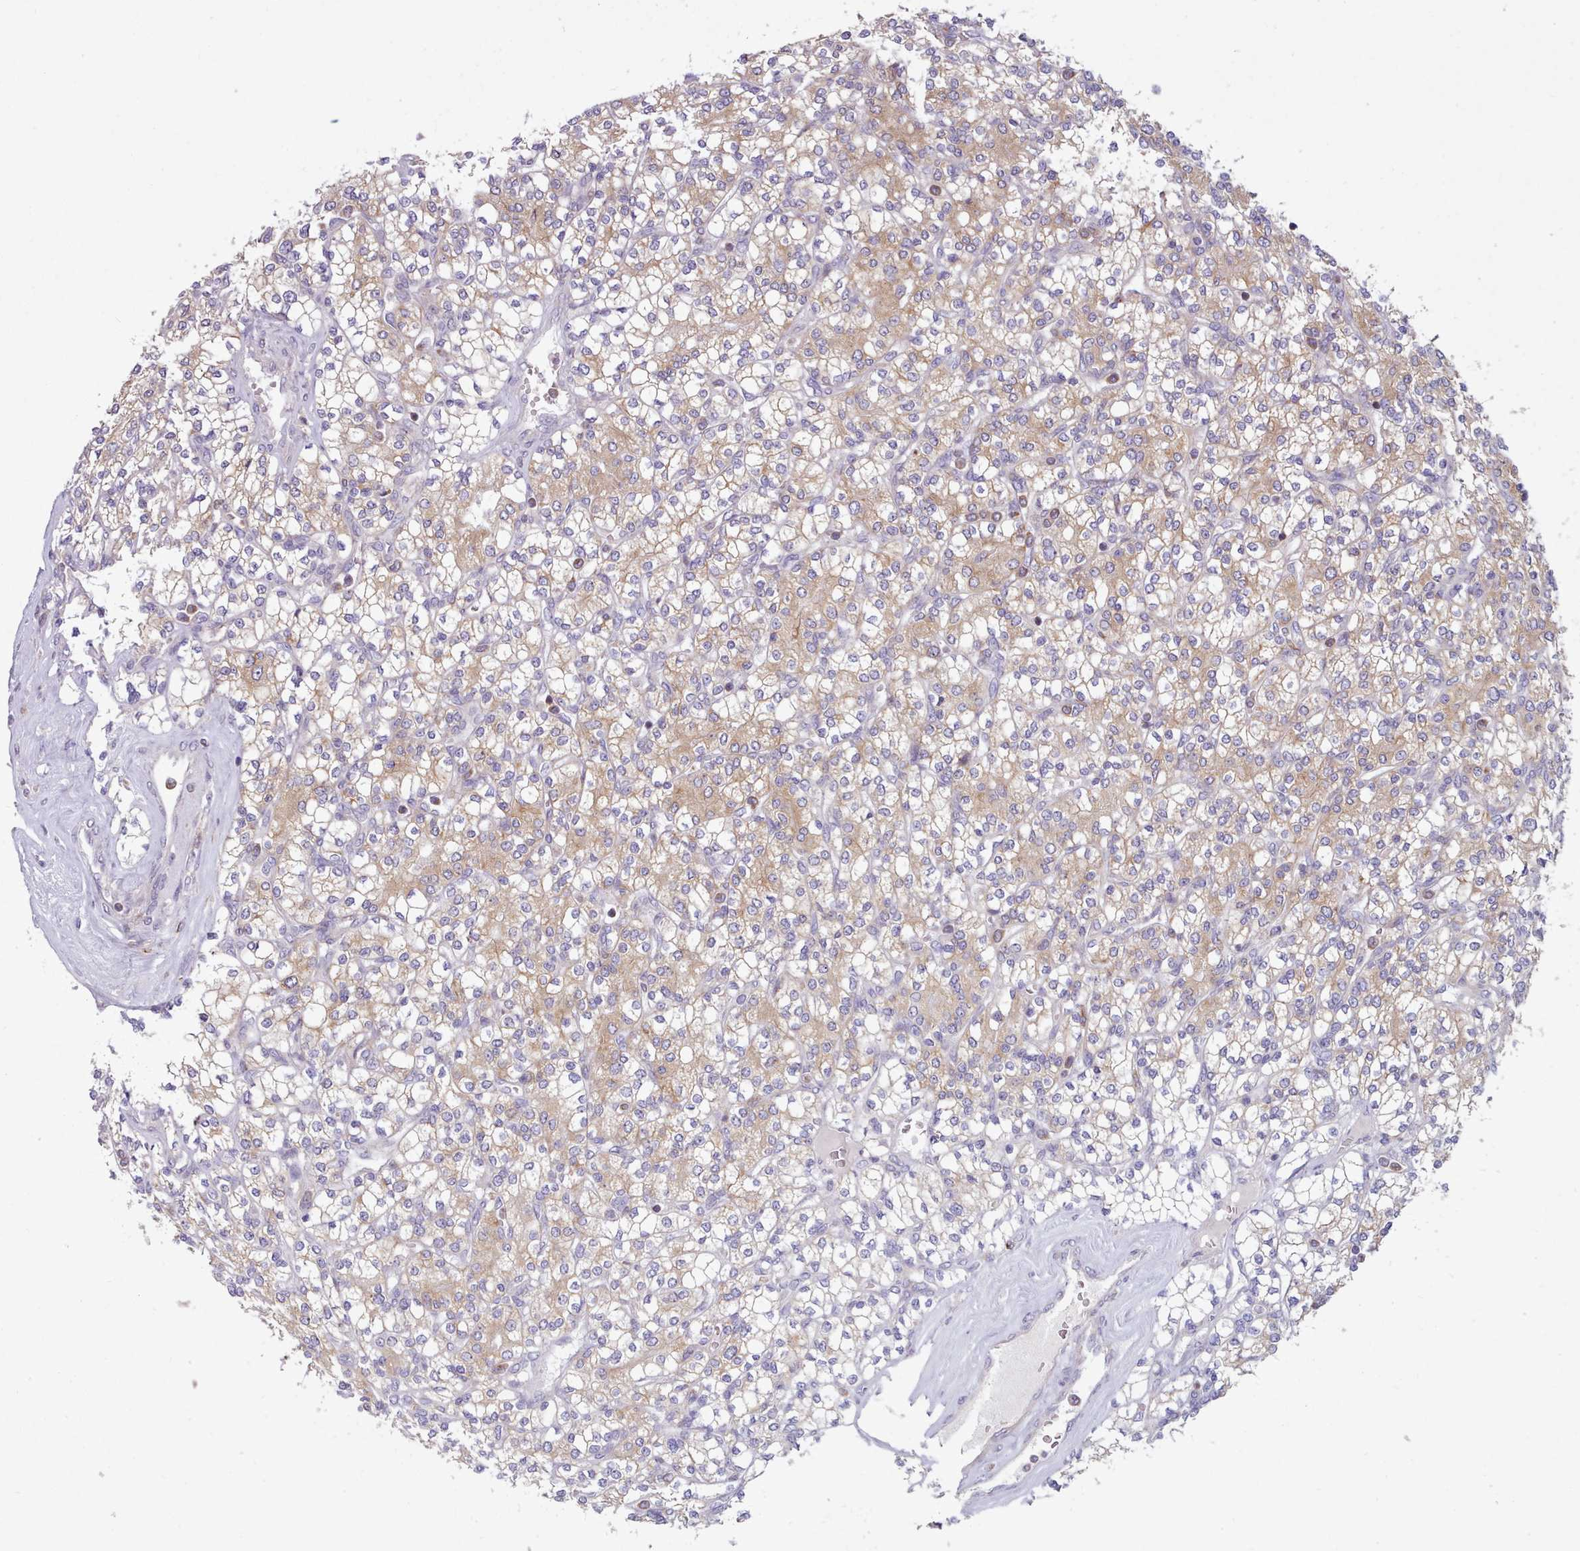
{"staining": {"intensity": "weak", "quantity": ">75%", "location": "cytoplasmic/membranous"}, "tissue": "renal cancer", "cell_type": "Tumor cells", "image_type": "cancer", "snomed": [{"axis": "morphology", "description": "Adenocarcinoma, NOS"}, {"axis": "topography", "description": "Kidney"}], "caption": "This image reveals immunohistochemistry staining of human renal cancer, with low weak cytoplasmic/membranous staining in about >75% of tumor cells.", "gene": "CRYBG1", "patient": {"sex": "male", "age": 77}}